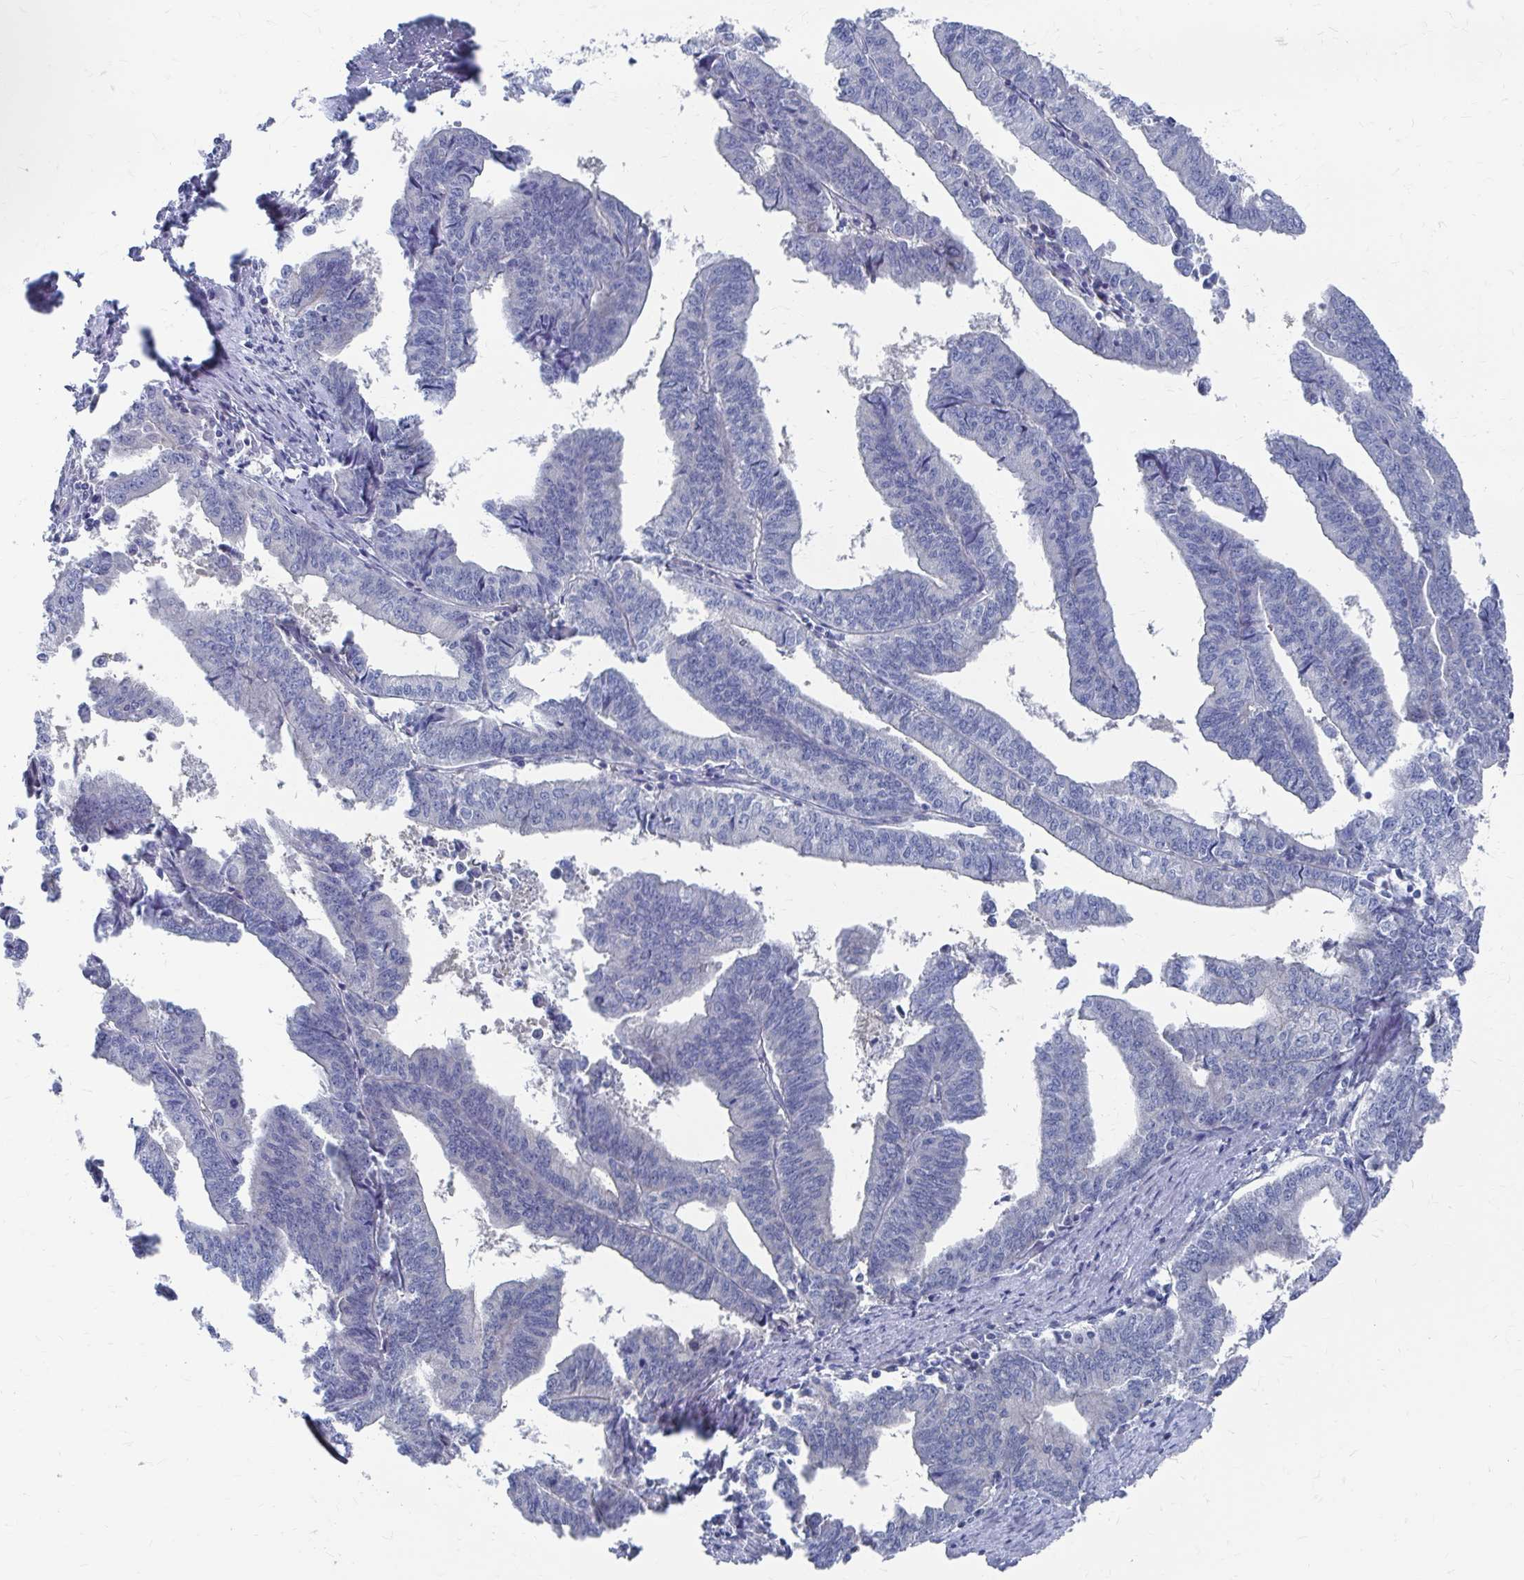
{"staining": {"intensity": "negative", "quantity": "none", "location": "none"}, "tissue": "endometrial cancer", "cell_type": "Tumor cells", "image_type": "cancer", "snomed": [{"axis": "morphology", "description": "Adenocarcinoma, NOS"}, {"axis": "topography", "description": "Endometrium"}], "caption": "Immunohistochemical staining of human endometrial adenocarcinoma reveals no significant expression in tumor cells. The staining was performed using DAB (3,3'-diaminobenzidine) to visualize the protein expression in brown, while the nuclei were stained in blue with hematoxylin (Magnification: 20x).", "gene": "PLEKHG7", "patient": {"sex": "female", "age": 65}}